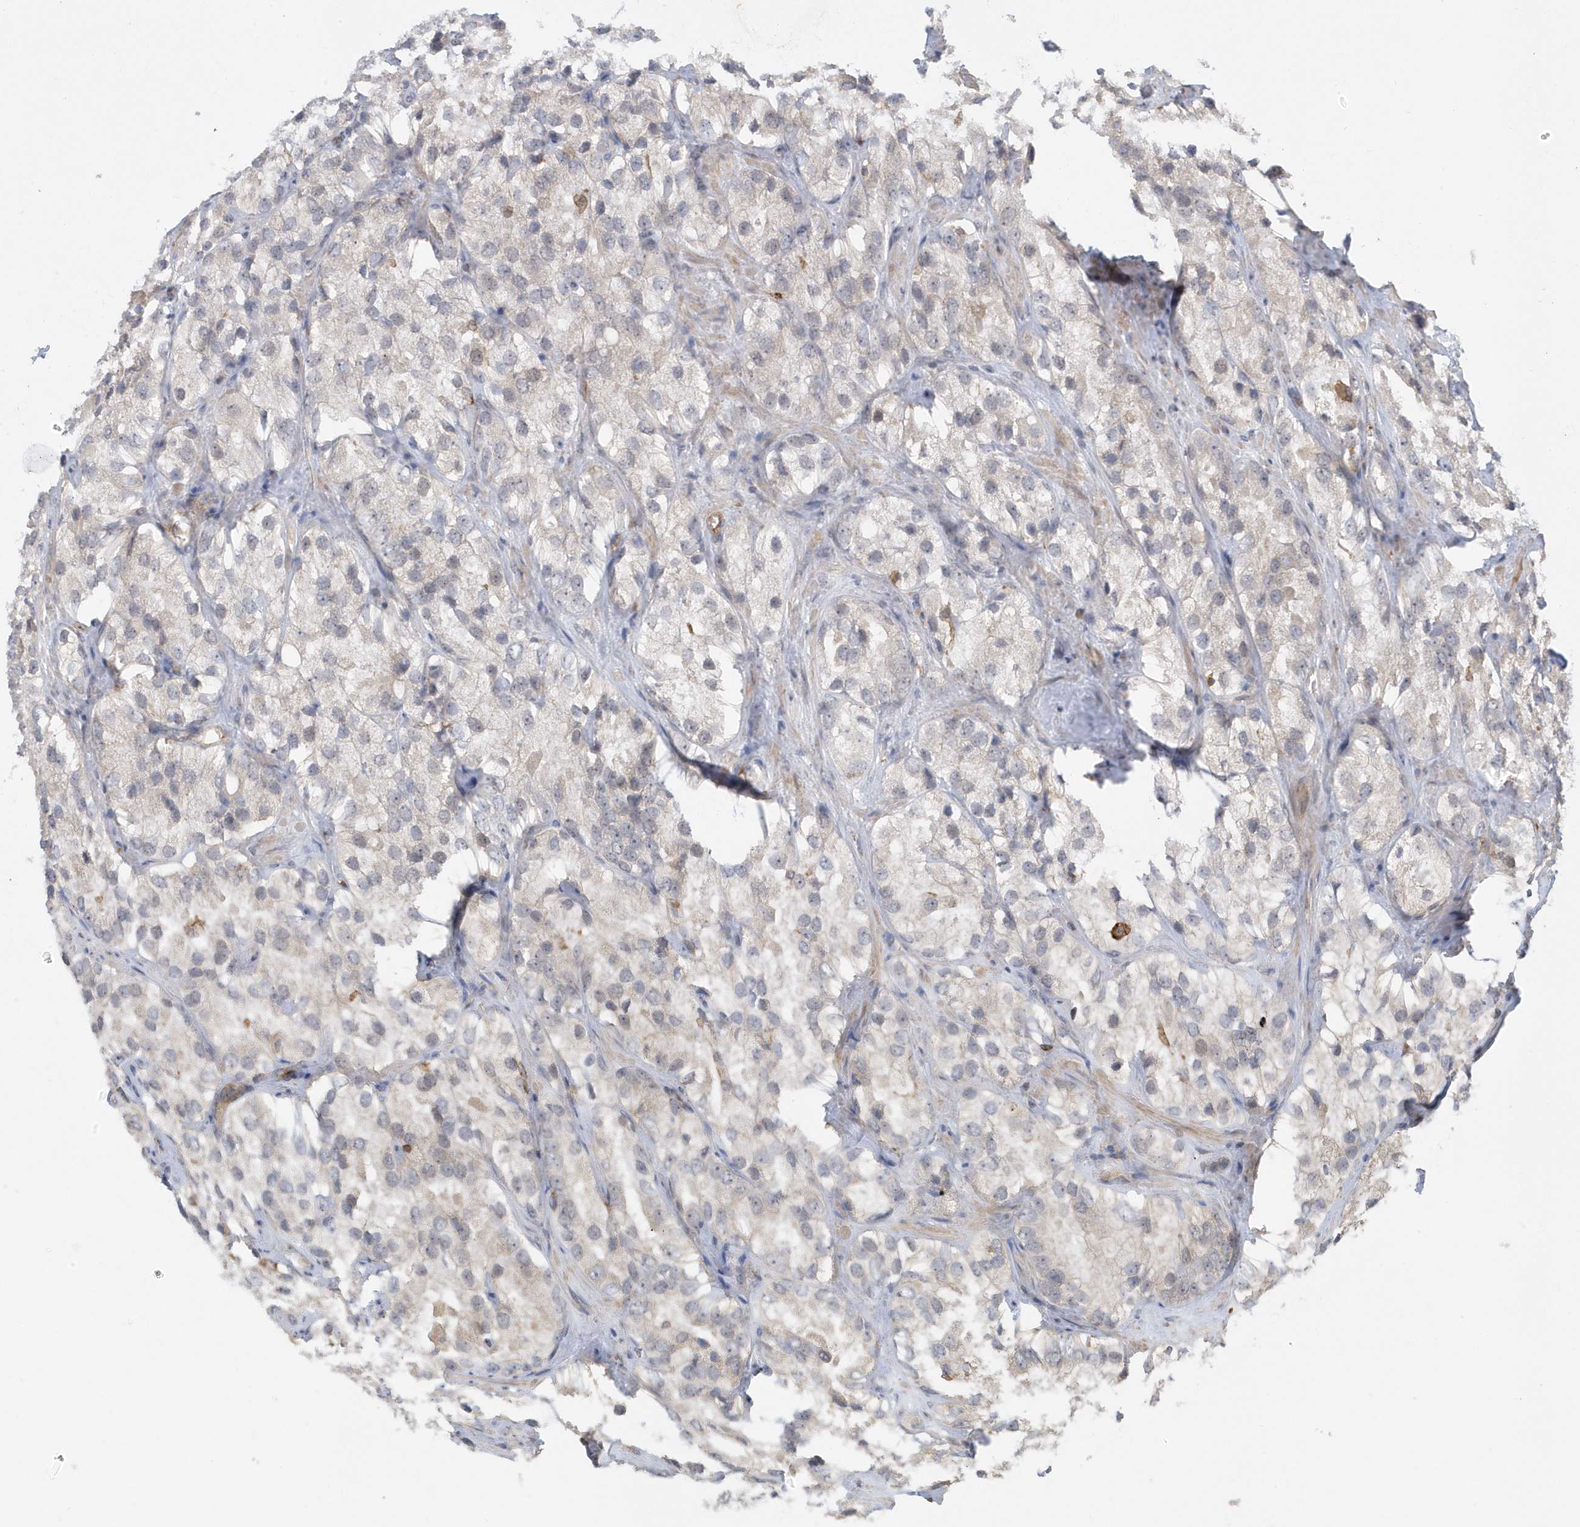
{"staining": {"intensity": "negative", "quantity": "none", "location": "none"}, "tissue": "prostate cancer", "cell_type": "Tumor cells", "image_type": "cancer", "snomed": [{"axis": "morphology", "description": "Adenocarcinoma, High grade"}, {"axis": "topography", "description": "Prostate"}], "caption": "A histopathology image of human prostate high-grade adenocarcinoma is negative for staining in tumor cells.", "gene": "ZBTB8A", "patient": {"sex": "male", "age": 66}}